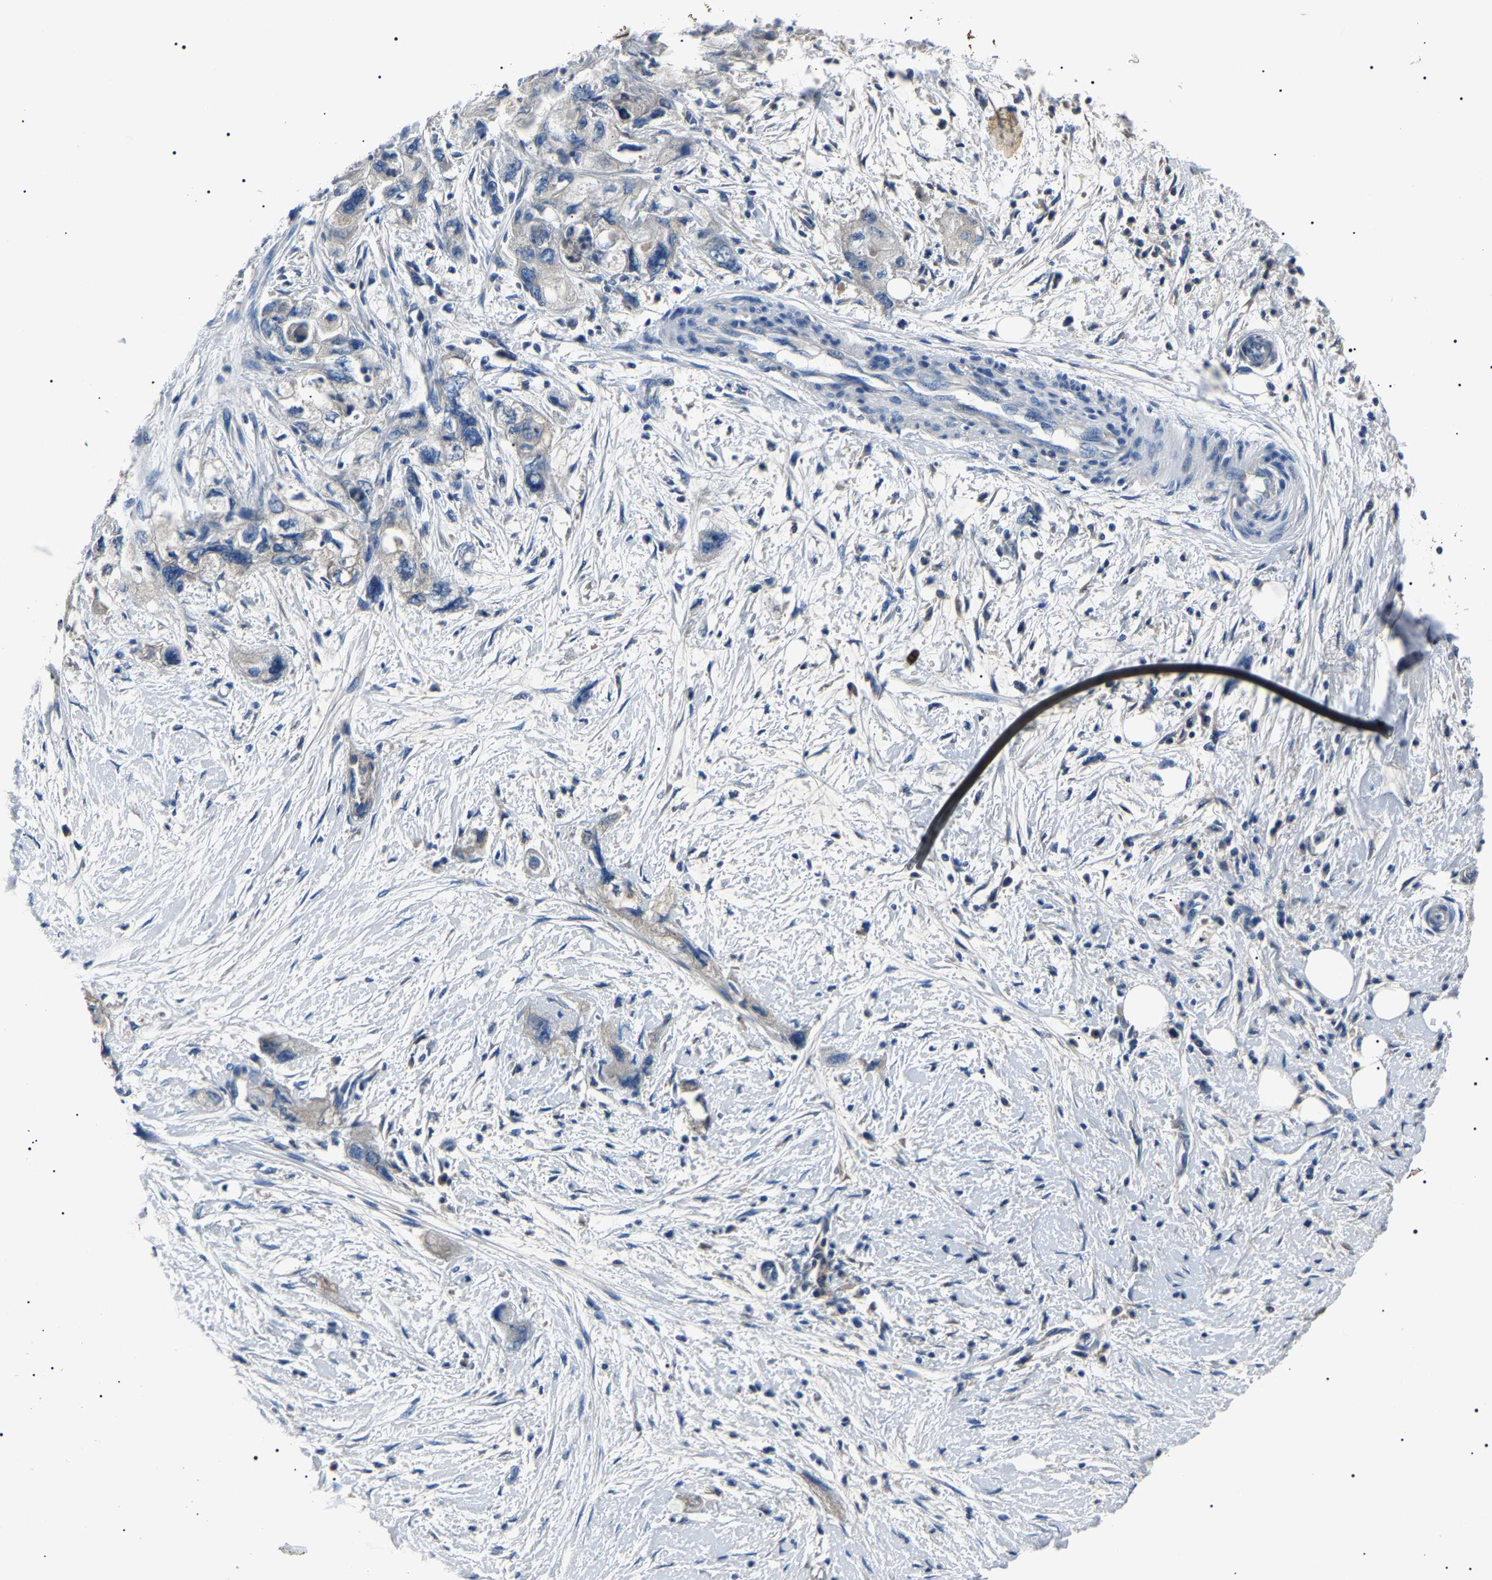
{"staining": {"intensity": "weak", "quantity": "<25%", "location": "cytoplasmic/membranous"}, "tissue": "pancreatic cancer", "cell_type": "Tumor cells", "image_type": "cancer", "snomed": [{"axis": "morphology", "description": "Adenocarcinoma, NOS"}, {"axis": "topography", "description": "Pancreas"}], "caption": "Tumor cells show no significant protein staining in pancreatic adenocarcinoma.", "gene": "KLK15", "patient": {"sex": "female", "age": 73}}